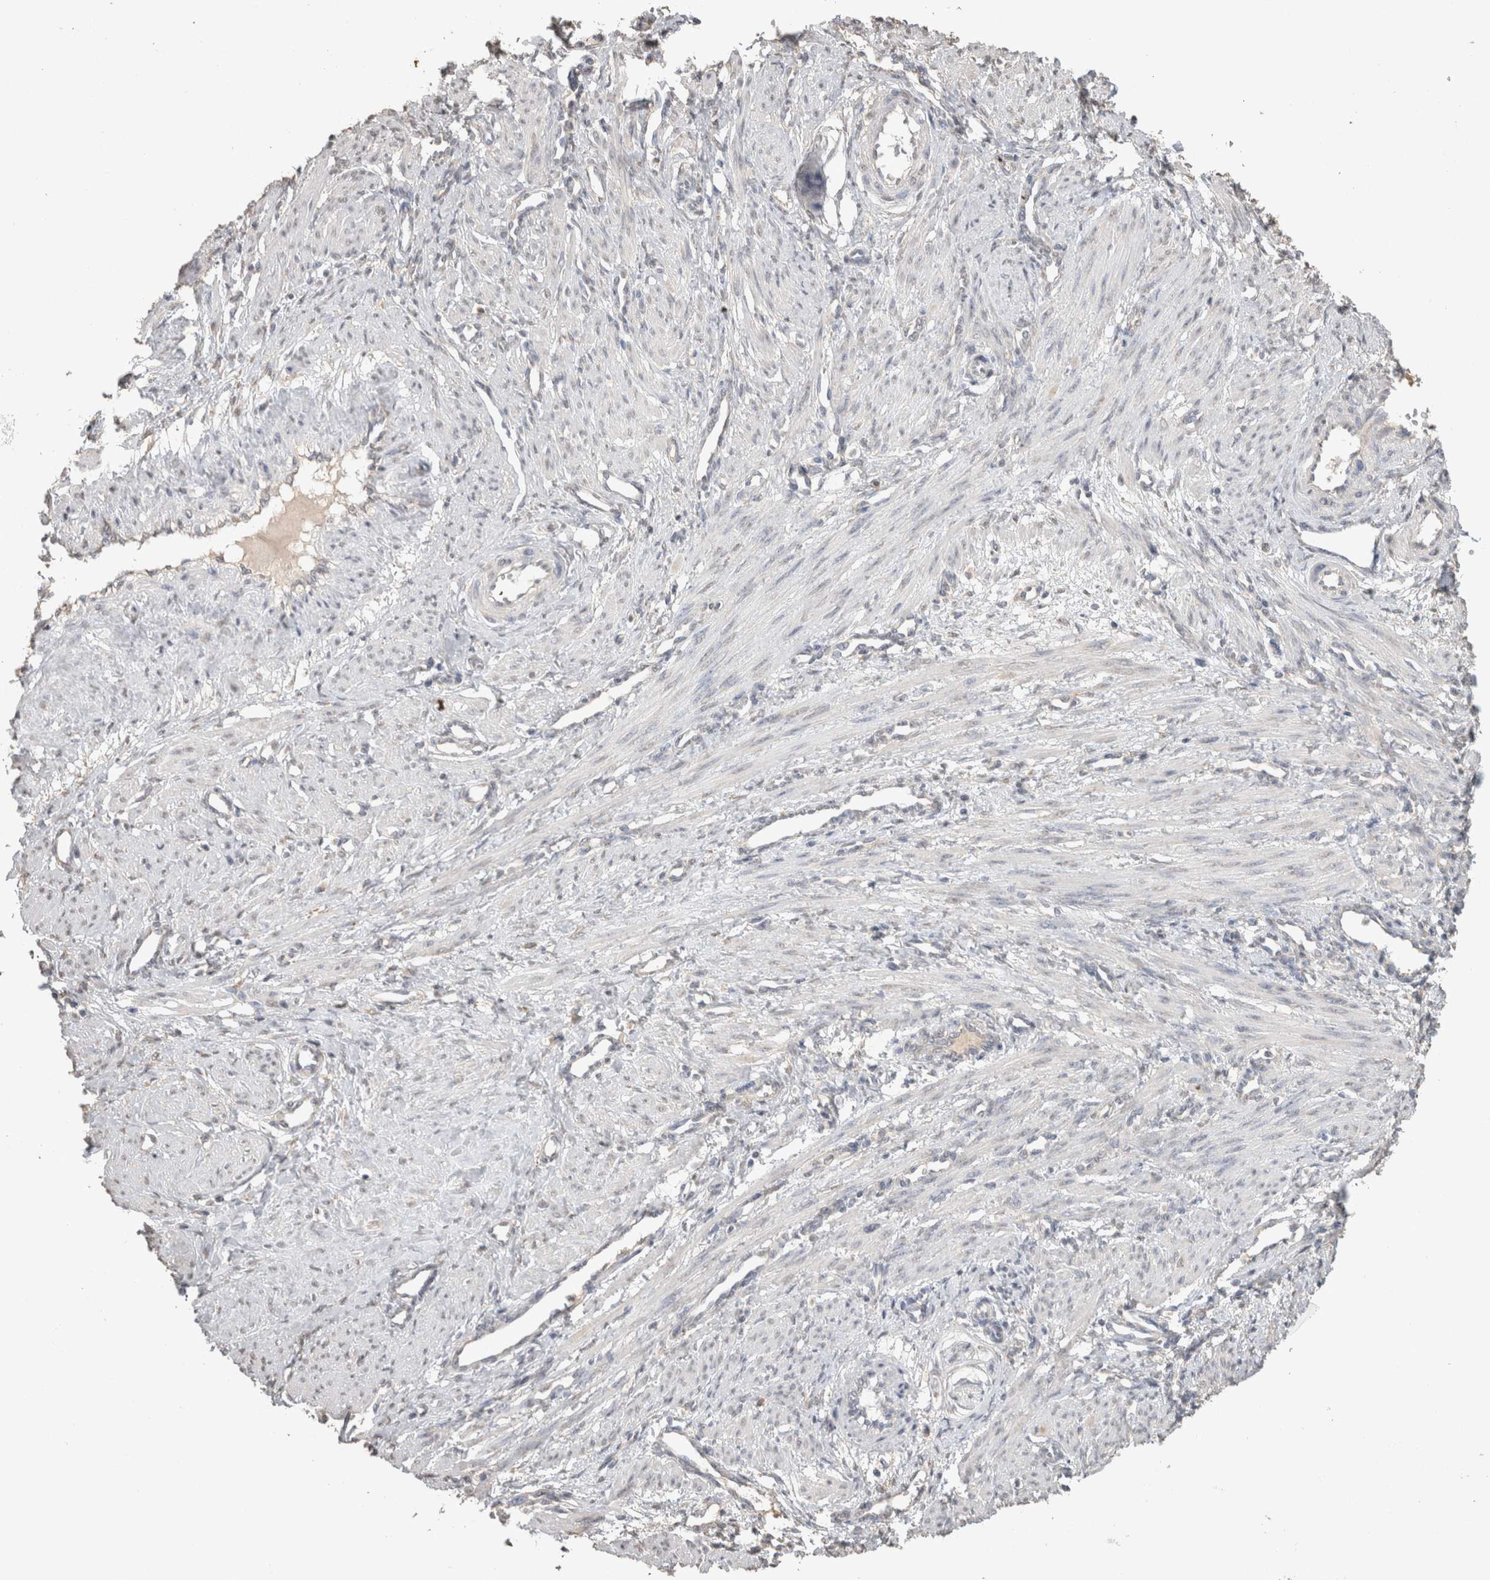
{"staining": {"intensity": "negative", "quantity": "none", "location": "none"}, "tissue": "smooth muscle", "cell_type": "Smooth muscle cells", "image_type": "normal", "snomed": [{"axis": "morphology", "description": "Normal tissue, NOS"}, {"axis": "topography", "description": "Endometrium"}], "caption": "IHC of unremarkable smooth muscle shows no staining in smooth muscle cells. (DAB (3,3'-diaminobenzidine) immunohistochemistry visualized using brightfield microscopy, high magnification).", "gene": "NAALADL2", "patient": {"sex": "female", "age": 33}}